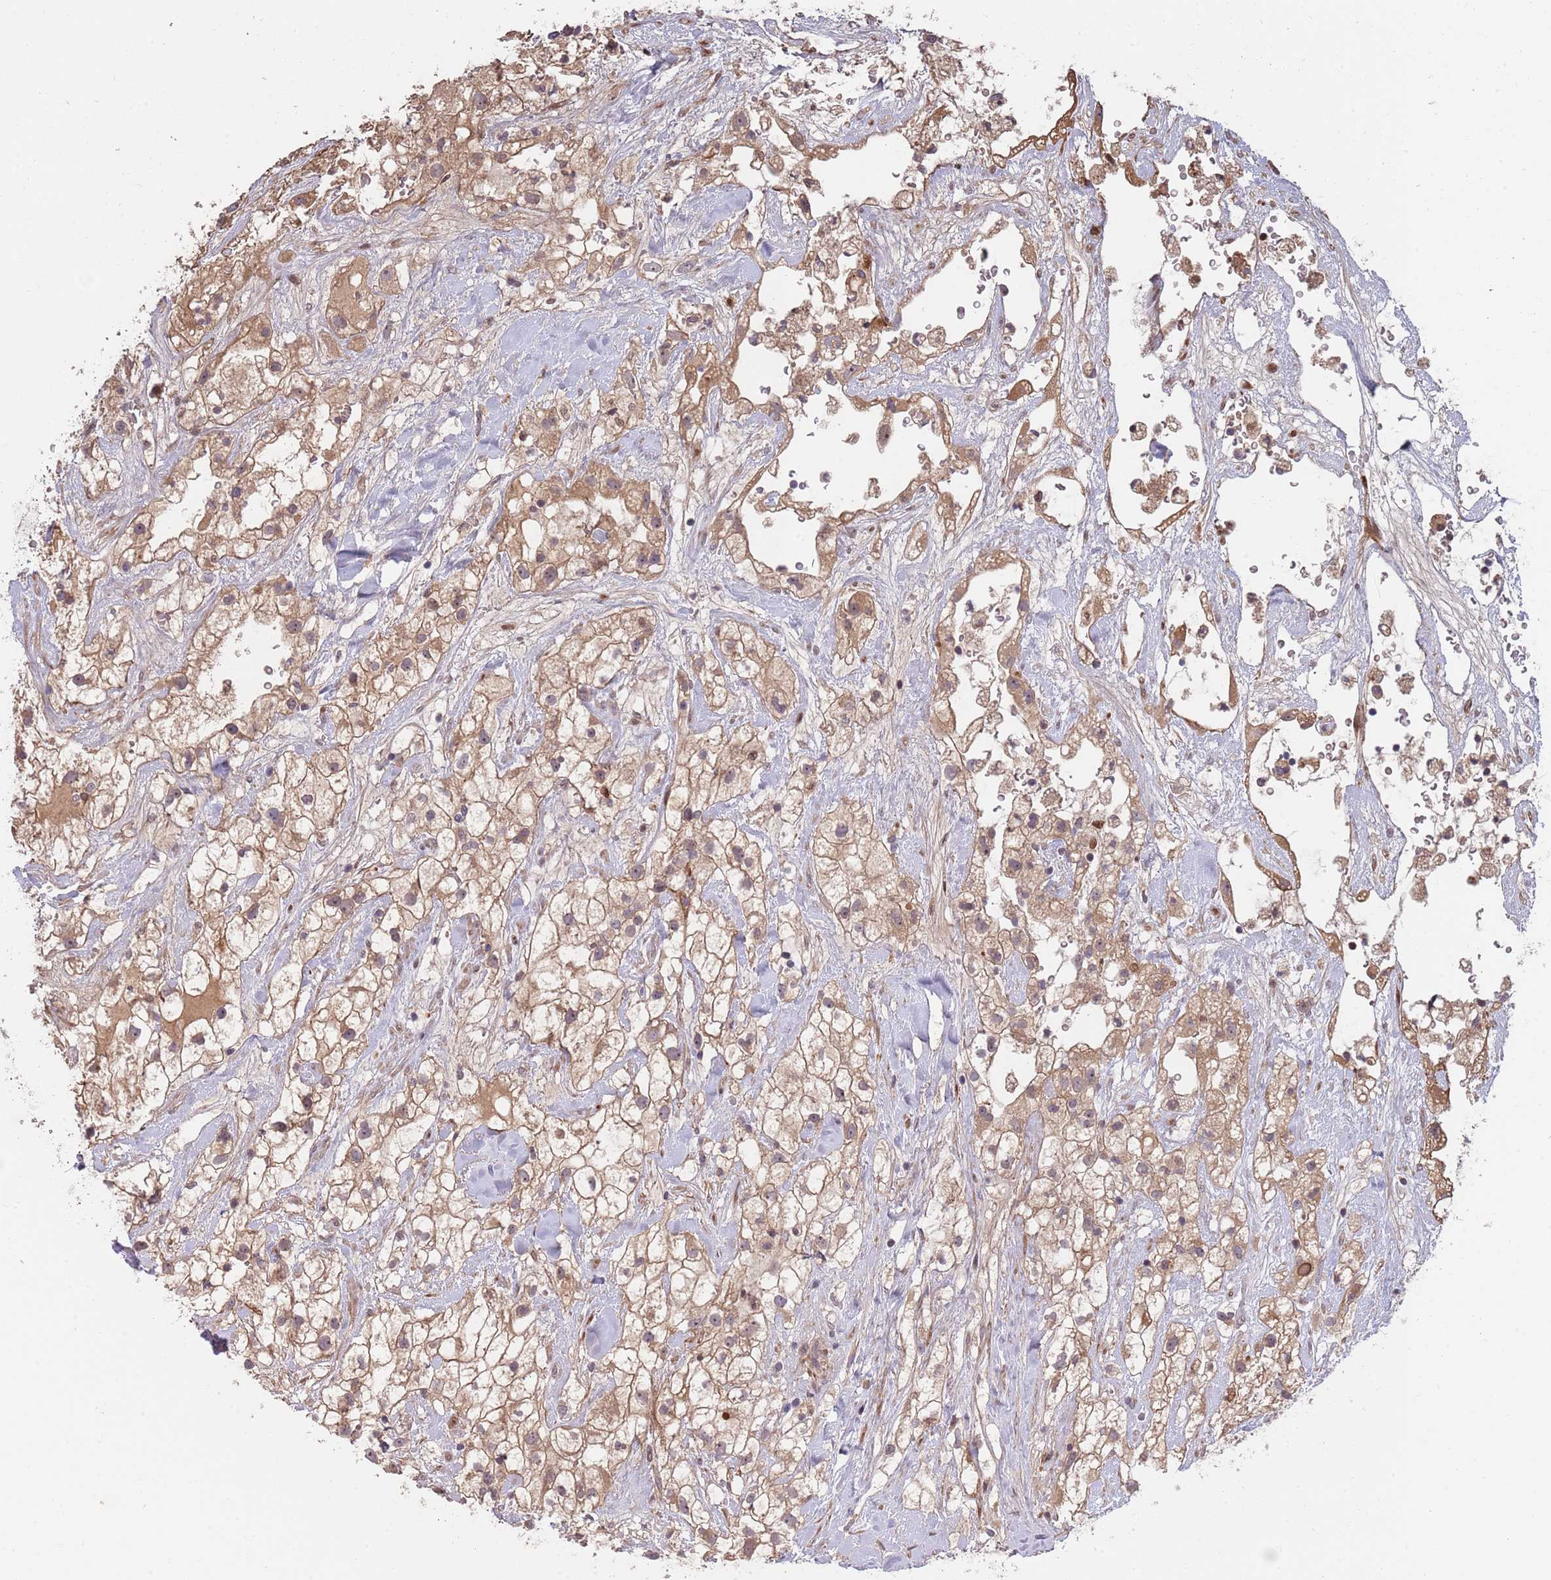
{"staining": {"intensity": "moderate", "quantity": ">75%", "location": "cytoplasmic/membranous"}, "tissue": "renal cancer", "cell_type": "Tumor cells", "image_type": "cancer", "snomed": [{"axis": "morphology", "description": "Adenocarcinoma, NOS"}, {"axis": "topography", "description": "Kidney"}], "caption": "Tumor cells exhibit medium levels of moderate cytoplasmic/membranous expression in about >75% of cells in adenocarcinoma (renal). (IHC, brightfield microscopy, high magnification).", "gene": "SYNDIG1L", "patient": {"sex": "male", "age": 59}}